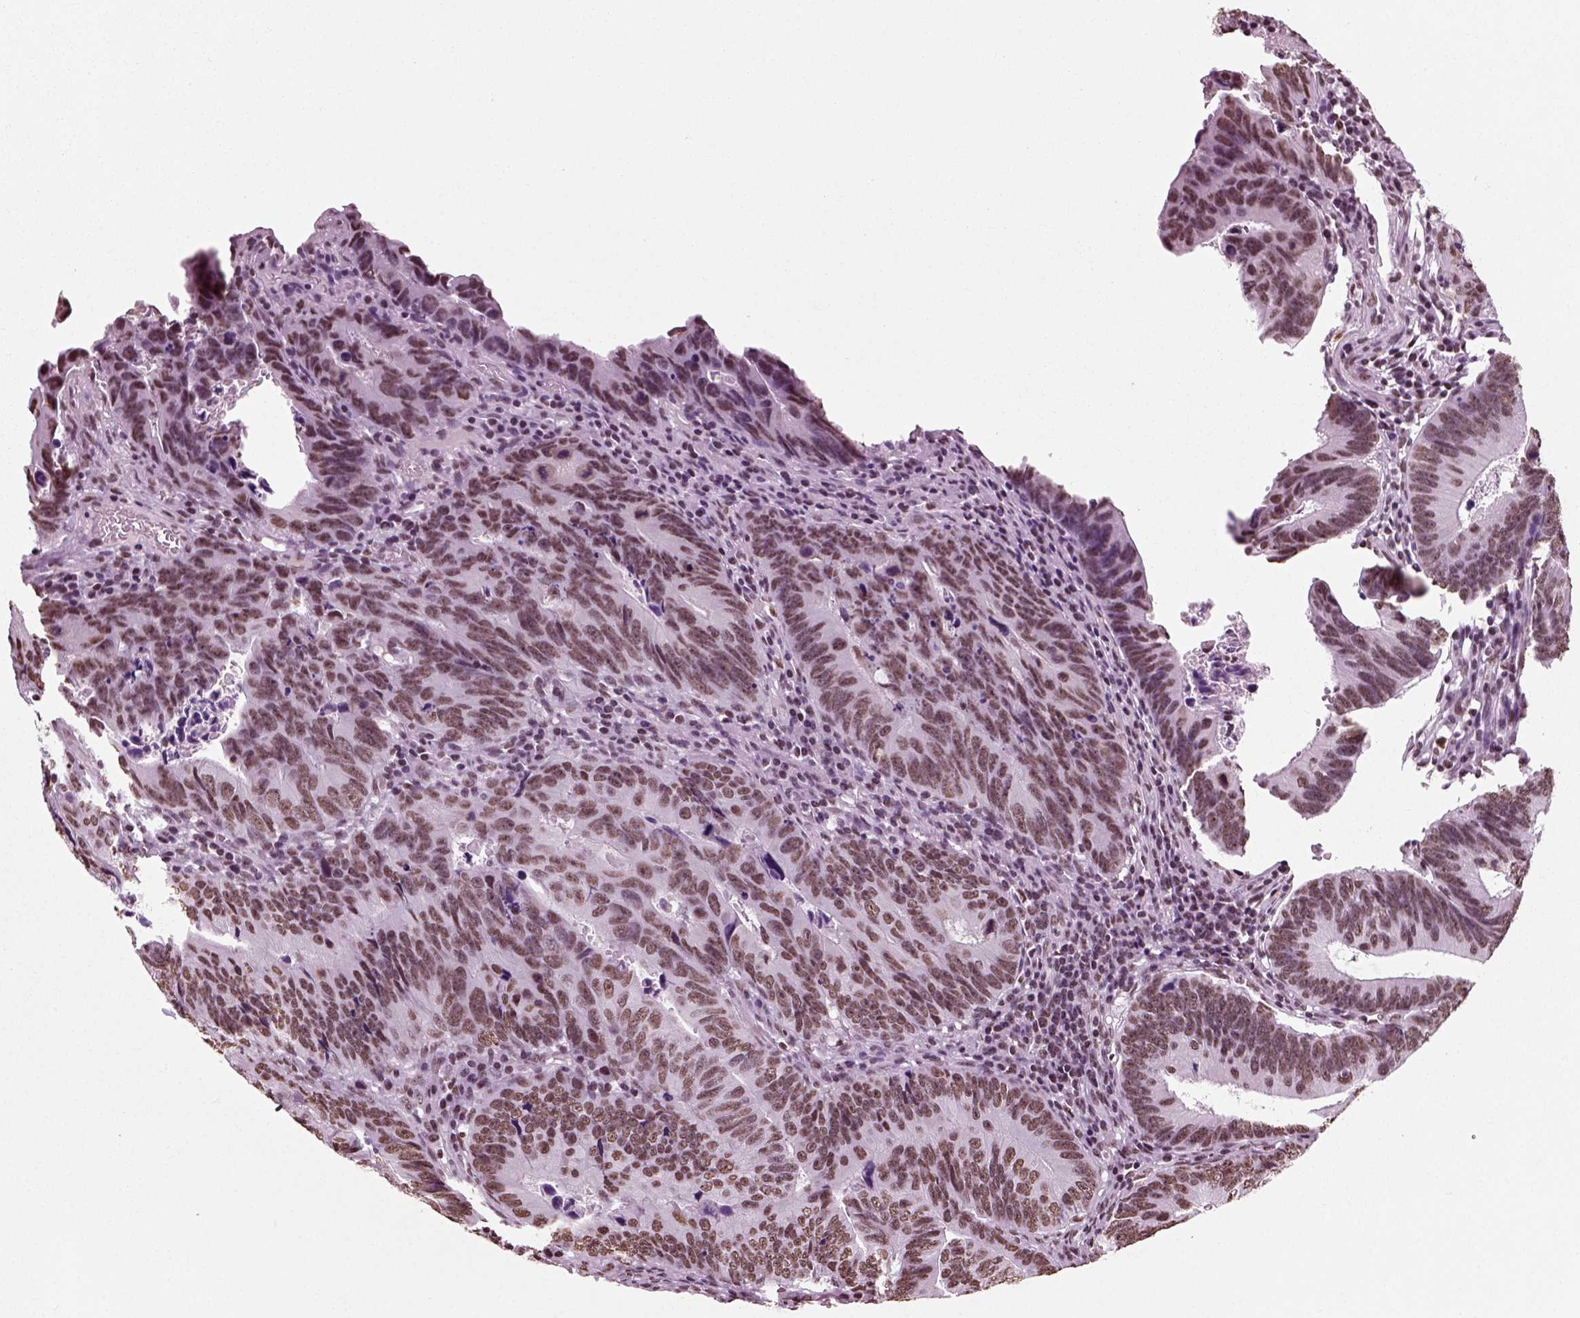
{"staining": {"intensity": "moderate", "quantity": ">75%", "location": "nuclear"}, "tissue": "colorectal cancer", "cell_type": "Tumor cells", "image_type": "cancer", "snomed": [{"axis": "morphology", "description": "Adenocarcinoma, NOS"}, {"axis": "topography", "description": "Colon"}], "caption": "Colorectal cancer stained with a protein marker shows moderate staining in tumor cells.", "gene": "POLR1H", "patient": {"sex": "female", "age": 87}}